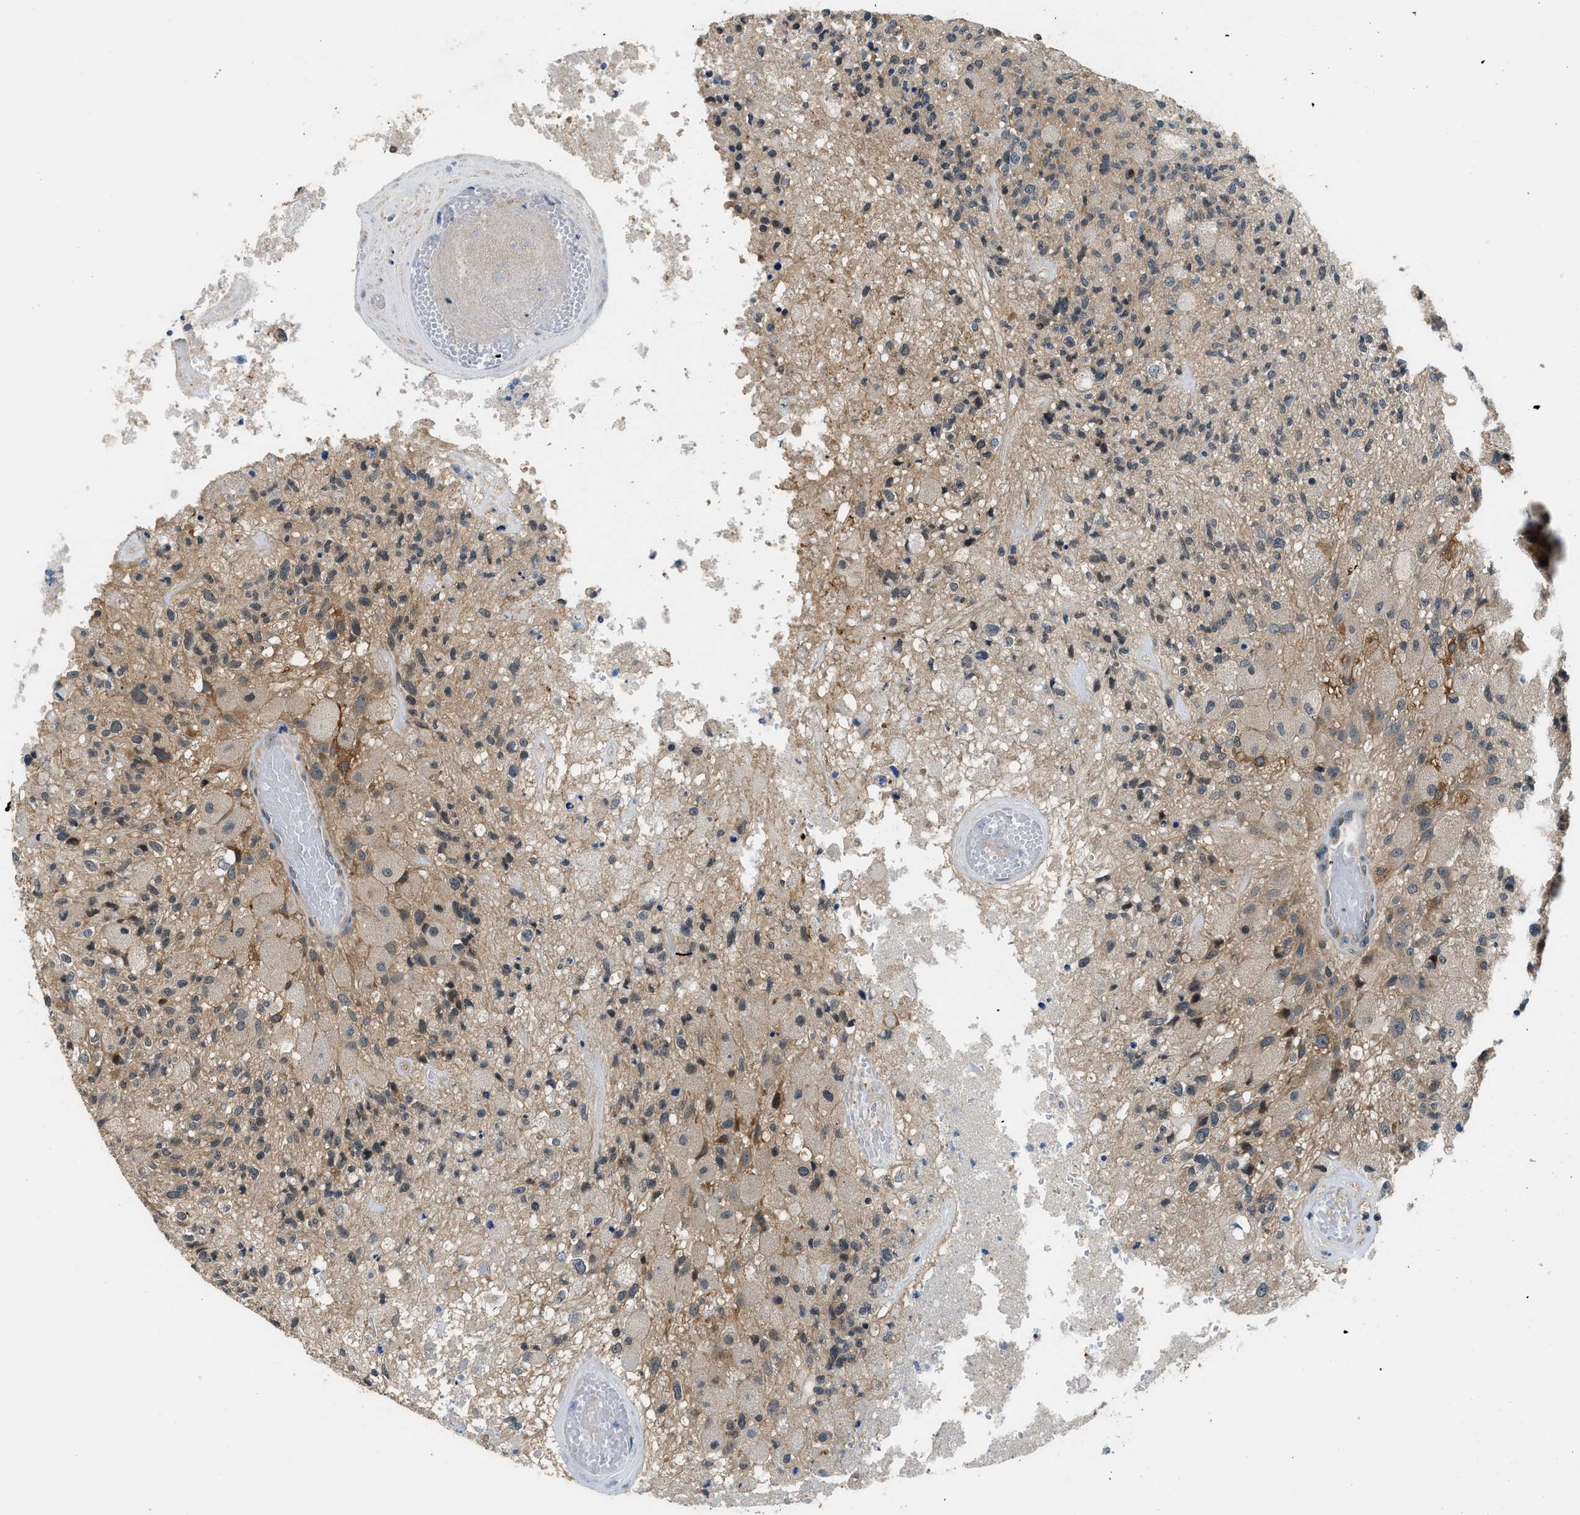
{"staining": {"intensity": "weak", "quantity": "25%-75%", "location": "cytoplasmic/membranous"}, "tissue": "glioma", "cell_type": "Tumor cells", "image_type": "cancer", "snomed": [{"axis": "morphology", "description": "Normal tissue, NOS"}, {"axis": "morphology", "description": "Glioma, malignant, High grade"}, {"axis": "topography", "description": "Cerebral cortex"}], "caption": "A histopathology image showing weak cytoplasmic/membranous positivity in approximately 25%-75% of tumor cells in high-grade glioma (malignant), as visualized by brown immunohistochemical staining.", "gene": "MTMR1", "patient": {"sex": "male", "age": 77}}